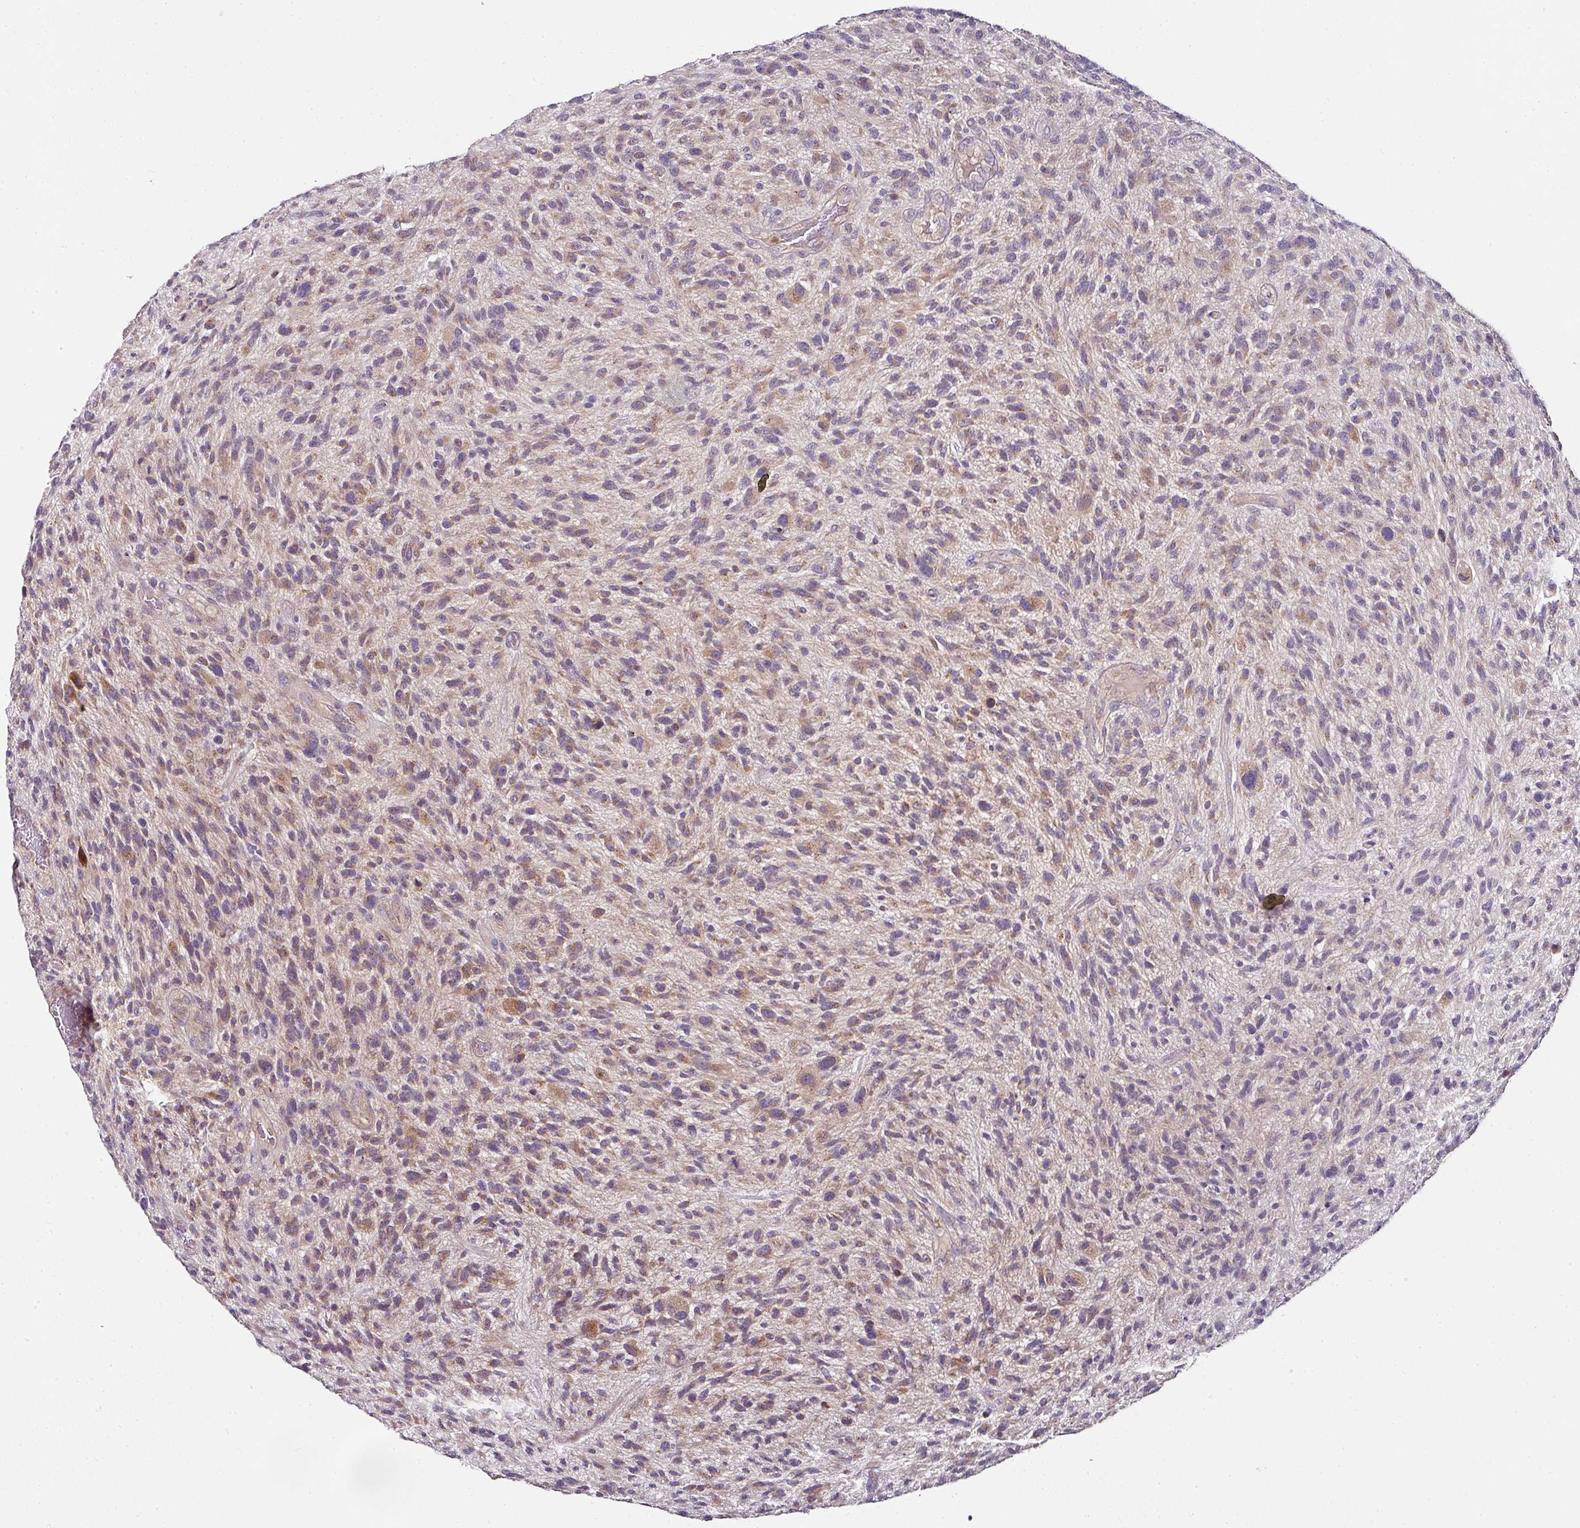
{"staining": {"intensity": "moderate", "quantity": ">75%", "location": "cytoplasmic/membranous"}, "tissue": "glioma", "cell_type": "Tumor cells", "image_type": "cancer", "snomed": [{"axis": "morphology", "description": "Glioma, malignant, High grade"}, {"axis": "topography", "description": "Brain"}], "caption": "A histopathology image of glioma stained for a protein demonstrates moderate cytoplasmic/membranous brown staining in tumor cells. (Stains: DAB (3,3'-diaminobenzidine) in brown, nuclei in blue, Microscopy: brightfield microscopy at high magnification).", "gene": "SKIC2", "patient": {"sex": "male", "age": 47}}